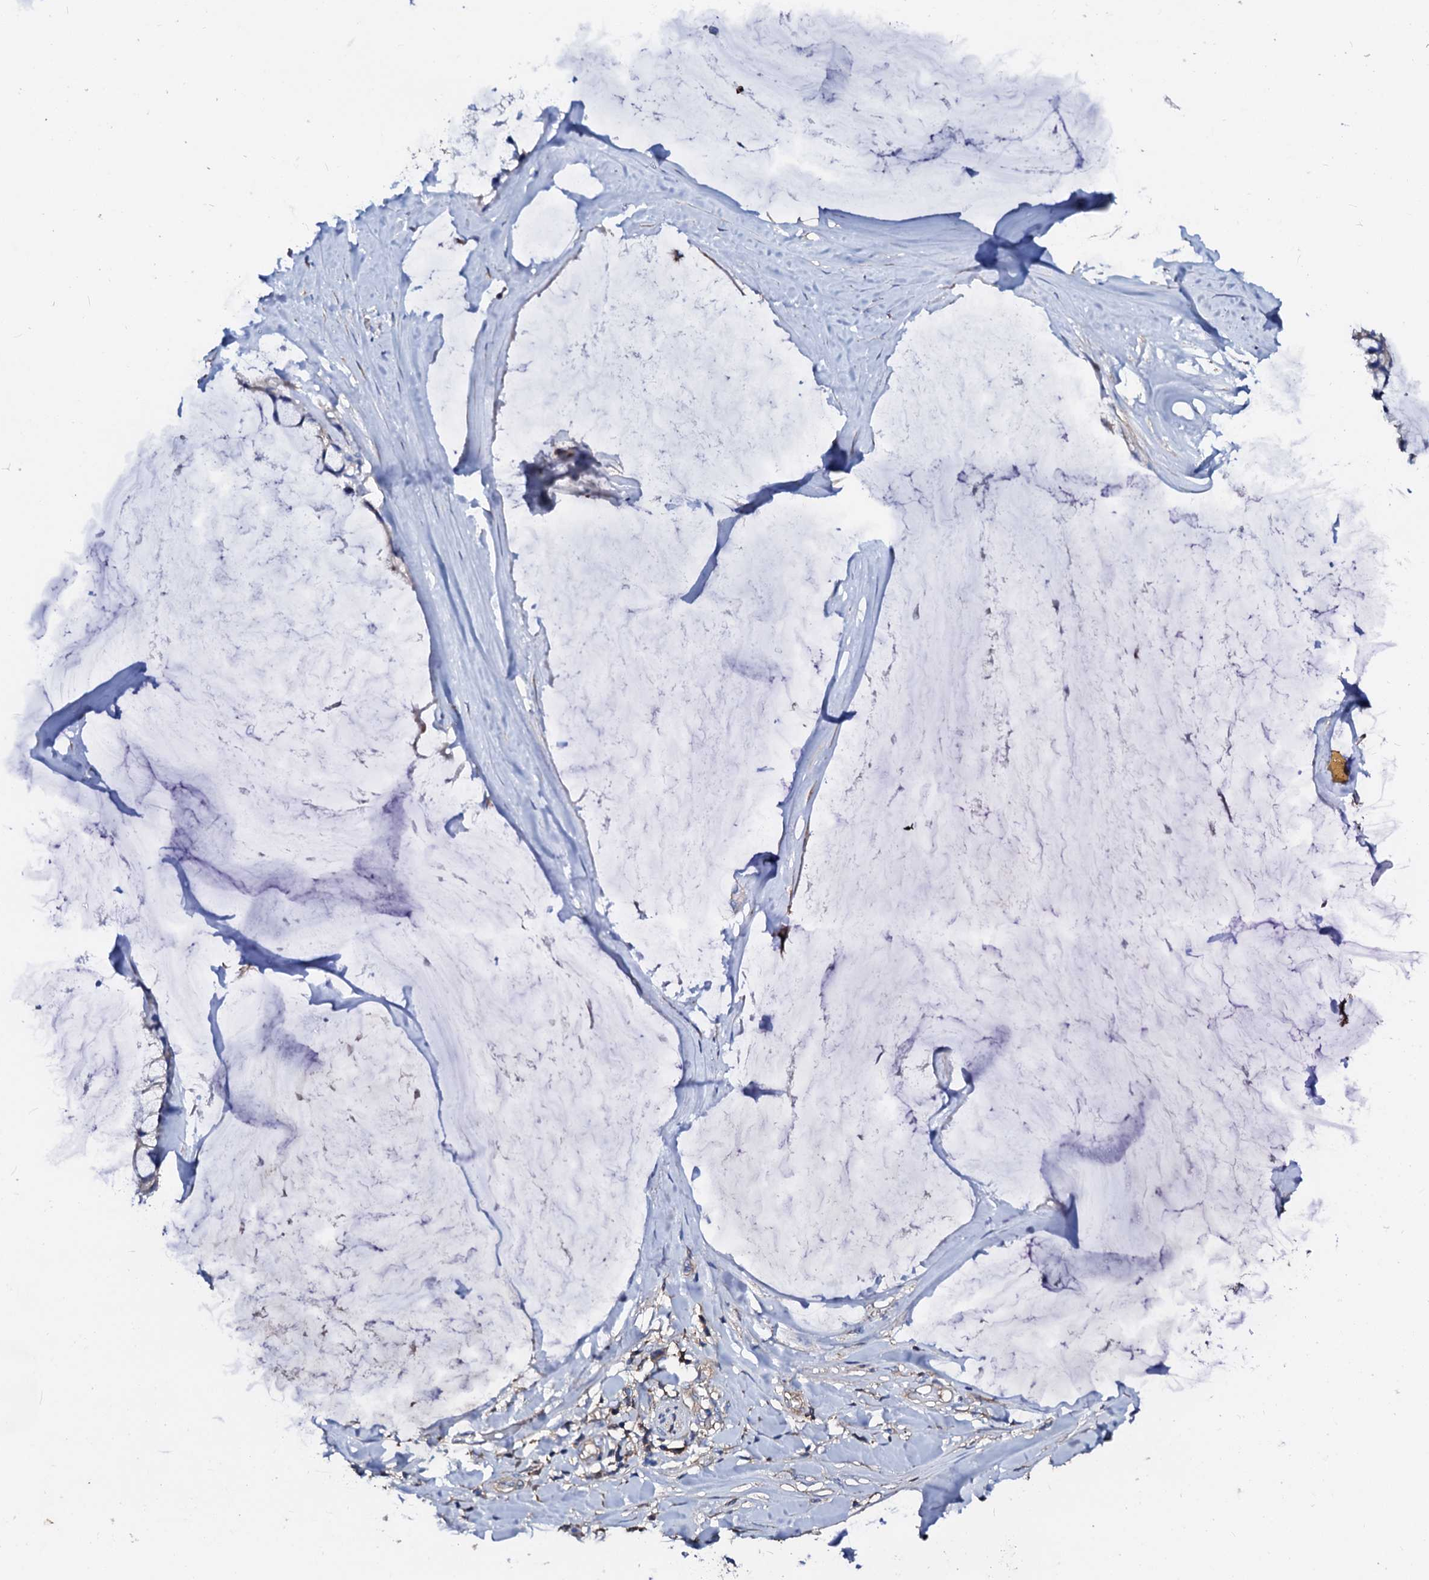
{"staining": {"intensity": "negative", "quantity": "none", "location": "none"}, "tissue": "ovarian cancer", "cell_type": "Tumor cells", "image_type": "cancer", "snomed": [{"axis": "morphology", "description": "Cystadenocarcinoma, mucinous, NOS"}, {"axis": "topography", "description": "Ovary"}], "caption": "High power microscopy image of an immunohistochemistry image of ovarian cancer, revealing no significant positivity in tumor cells.", "gene": "CSKMT", "patient": {"sex": "female", "age": 39}}